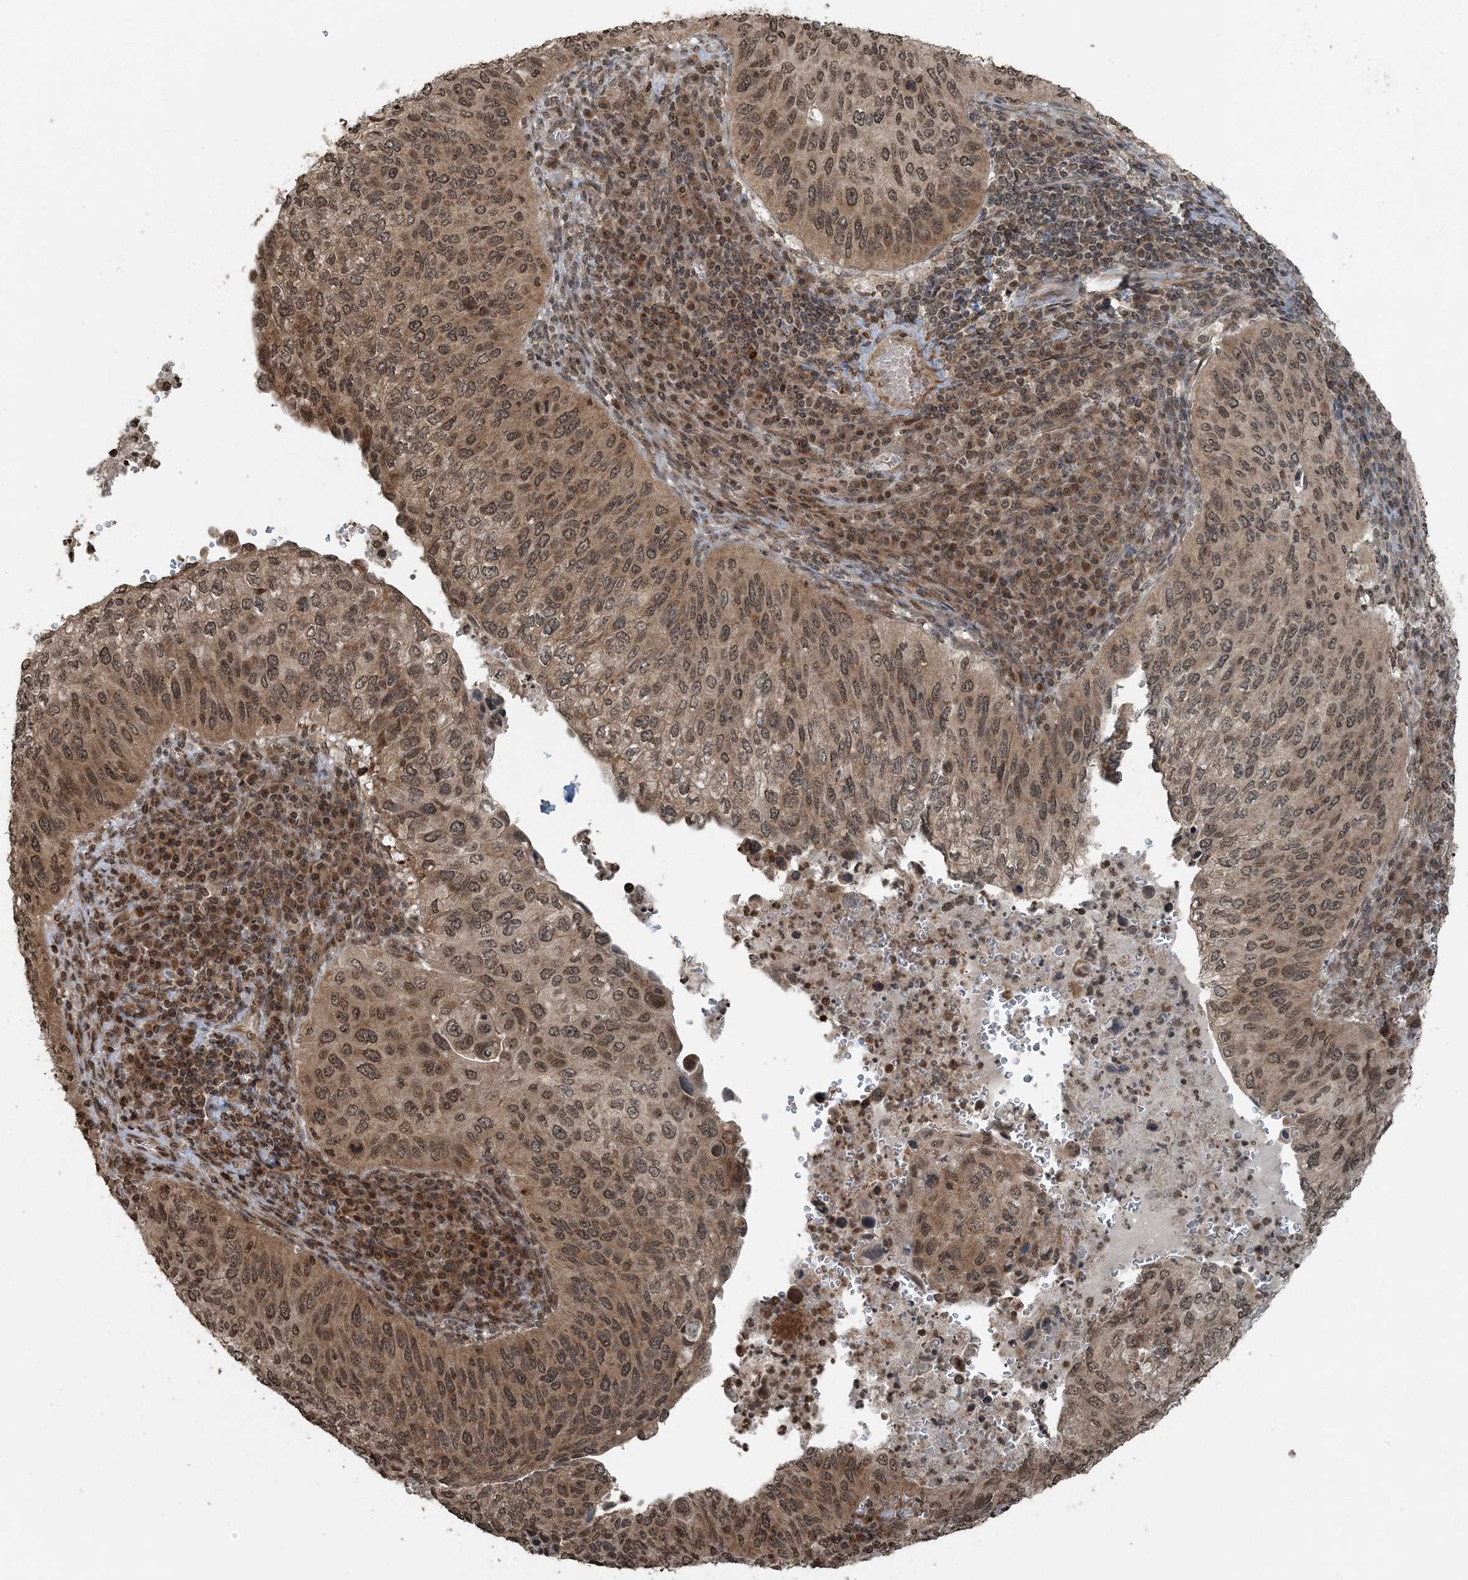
{"staining": {"intensity": "moderate", "quantity": ">75%", "location": "cytoplasmic/membranous,nuclear"}, "tissue": "cervical cancer", "cell_type": "Tumor cells", "image_type": "cancer", "snomed": [{"axis": "morphology", "description": "Squamous cell carcinoma, NOS"}, {"axis": "topography", "description": "Cervix"}], "caption": "High-power microscopy captured an immunohistochemistry histopathology image of squamous cell carcinoma (cervical), revealing moderate cytoplasmic/membranous and nuclear expression in approximately >75% of tumor cells.", "gene": "ZFAND2B", "patient": {"sex": "female", "age": 38}}